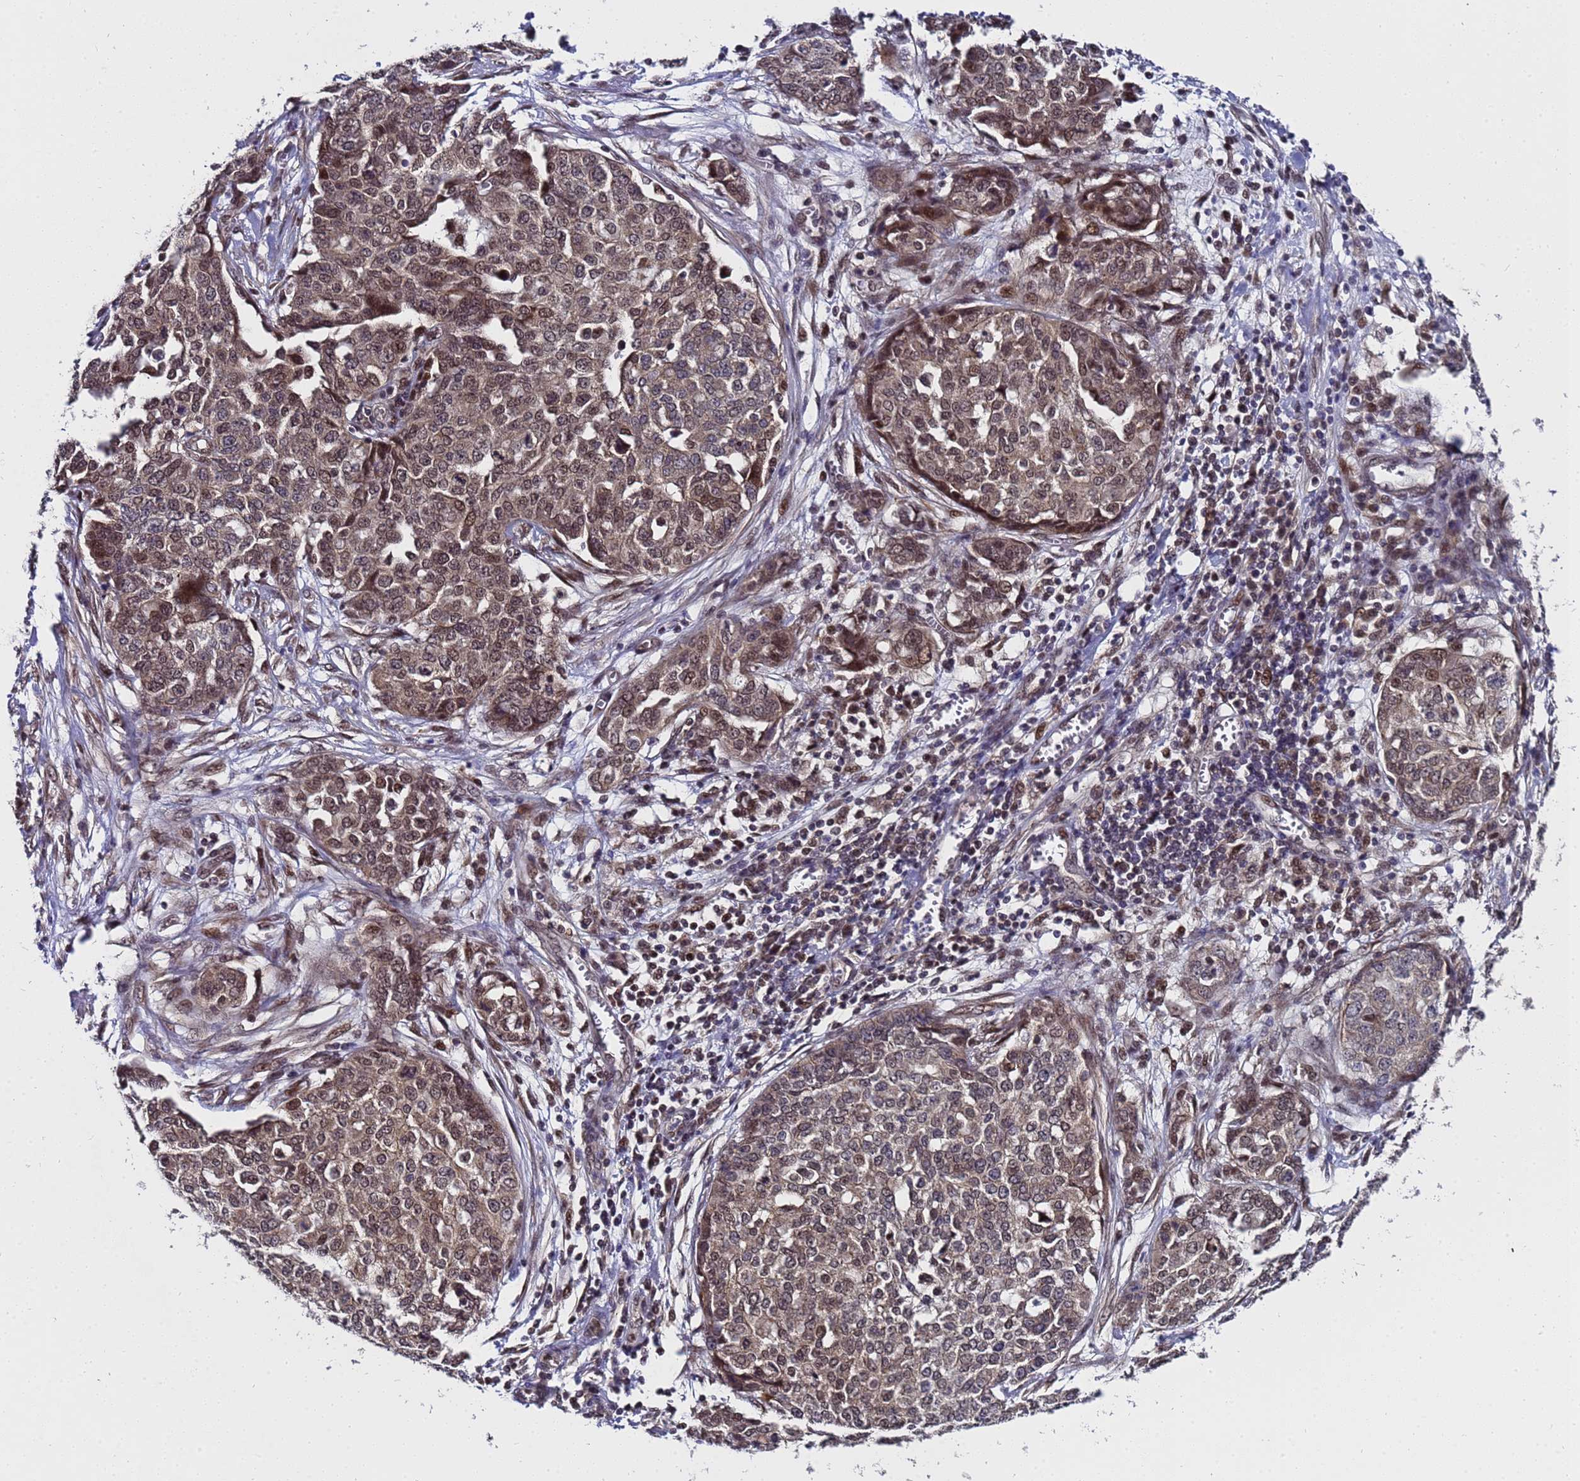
{"staining": {"intensity": "moderate", "quantity": ">75%", "location": "cytoplasmic/membranous,nuclear"}, "tissue": "ovarian cancer", "cell_type": "Tumor cells", "image_type": "cancer", "snomed": [{"axis": "morphology", "description": "Cystadenocarcinoma, serous, NOS"}, {"axis": "topography", "description": "Soft tissue"}, {"axis": "topography", "description": "Ovary"}], "caption": "IHC of ovarian cancer reveals medium levels of moderate cytoplasmic/membranous and nuclear staining in about >75% of tumor cells.", "gene": "ANAPC13", "patient": {"sex": "female", "age": 57}}